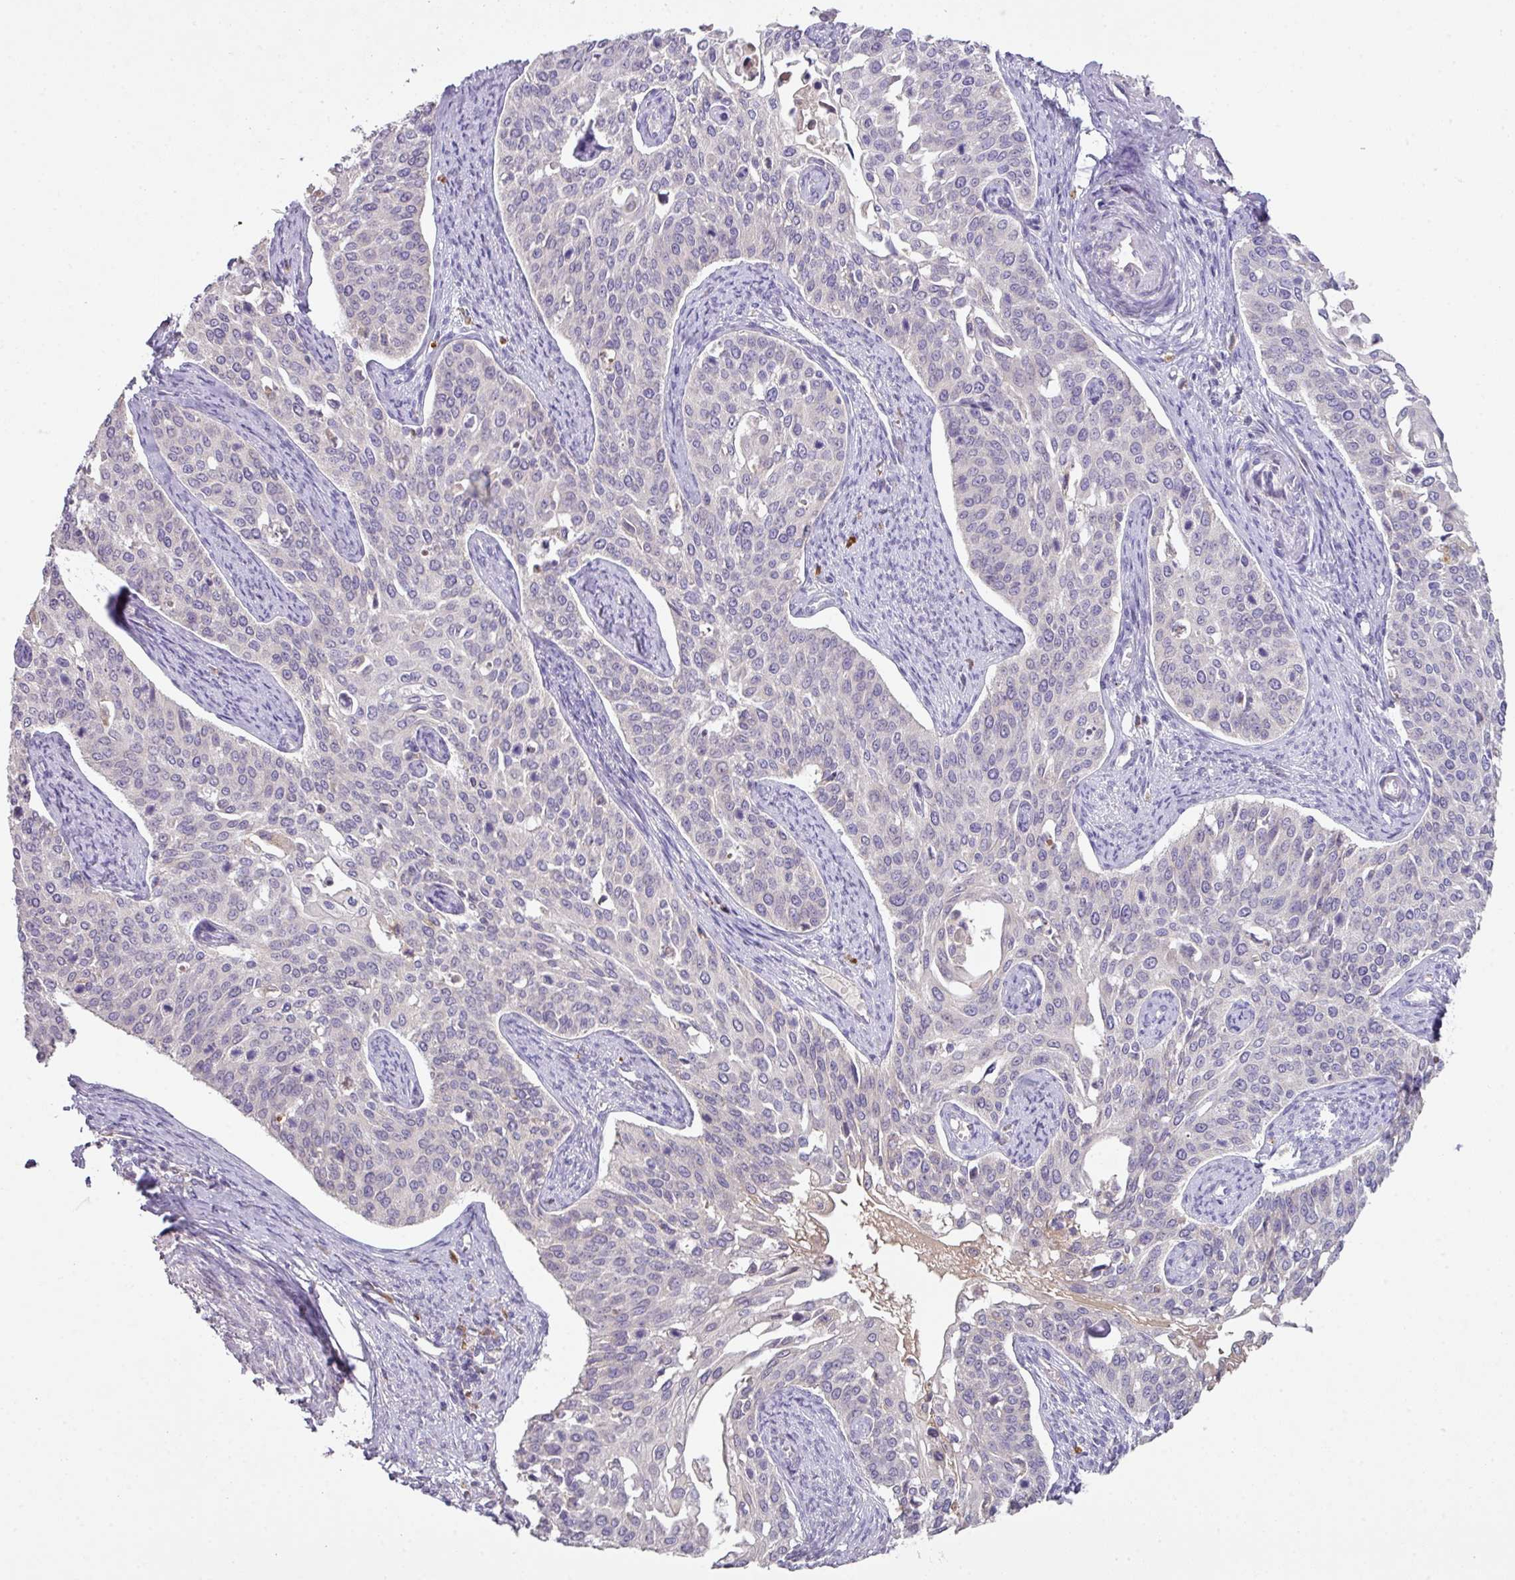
{"staining": {"intensity": "negative", "quantity": "none", "location": "none"}, "tissue": "cervical cancer", "cell_type": "Tumor cells", "image_type": "cancer", "snomed": [{"axis": "morphology", "description": "Squamous cell carcinoma, NOS"}, {"axis": "topography", "description": "Cervix"}], "caption": "Micrograph shows no significant protein staining in tumor cells of cervical squamous cell carcinoma.", "gene": "ZNF266", "patient": {"sex": "female", "age": 44}}